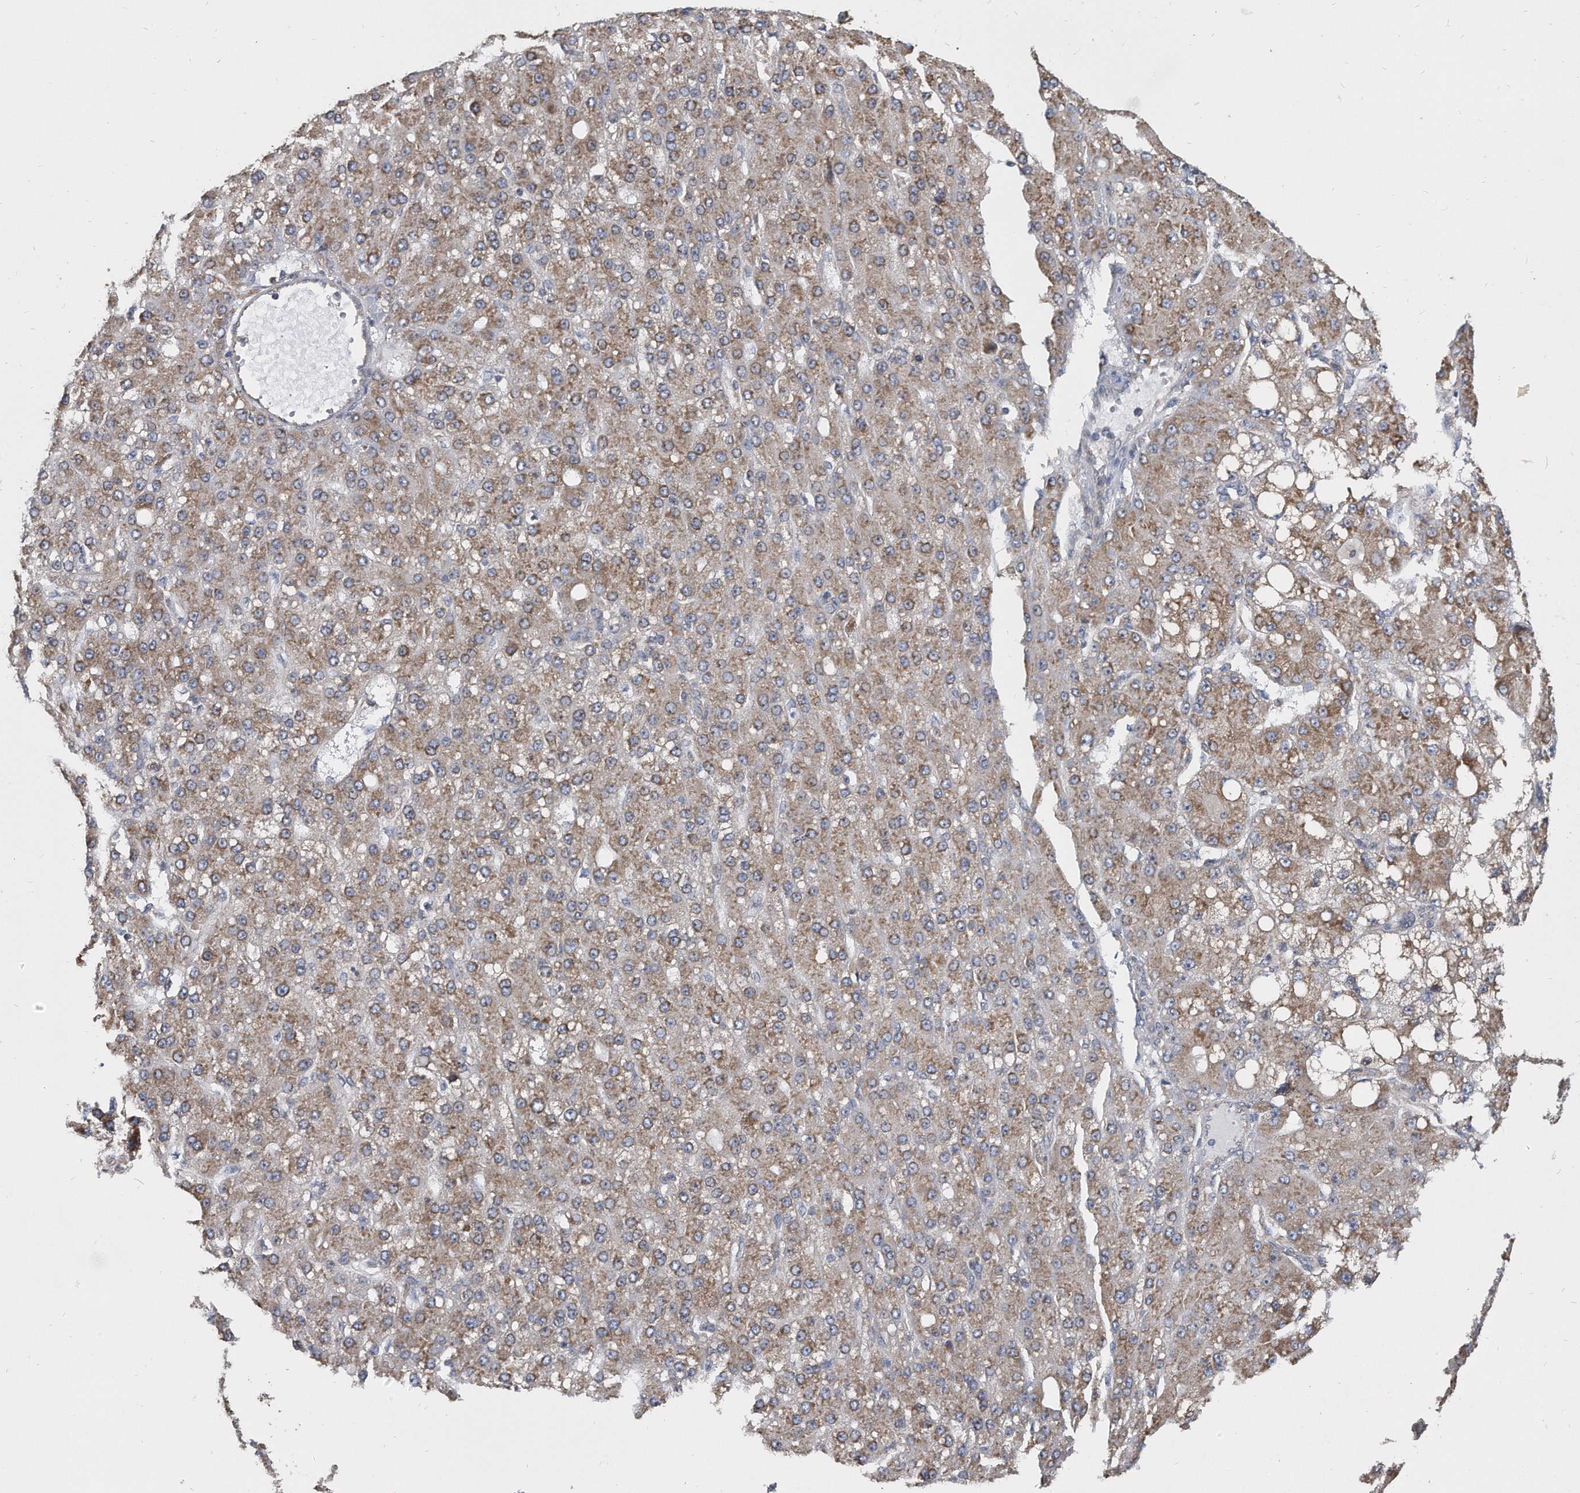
{"staining": {"intensity": "moderate", "quantity": ">75%", "location": "cytoplasmic/membranous"}, "tissue": "liver cancer", "cell_type": "Tumor cells", "image_type": "cancer", "snomed": [{"axis": "morphology", "description": "Carcinoma, Hepatocellular, NOS"}, {"axis": "topography", "description": "Liver"}], "caption": "Protein staining shows moderate cytoplasmic/membranous staining in about >75% of tumor cells in liver cancer (hepatocellular carcinoma). Nuclei are stained in blue.", "gene": "CCDC47", "patient": {"sex": "male", "age": 67}}